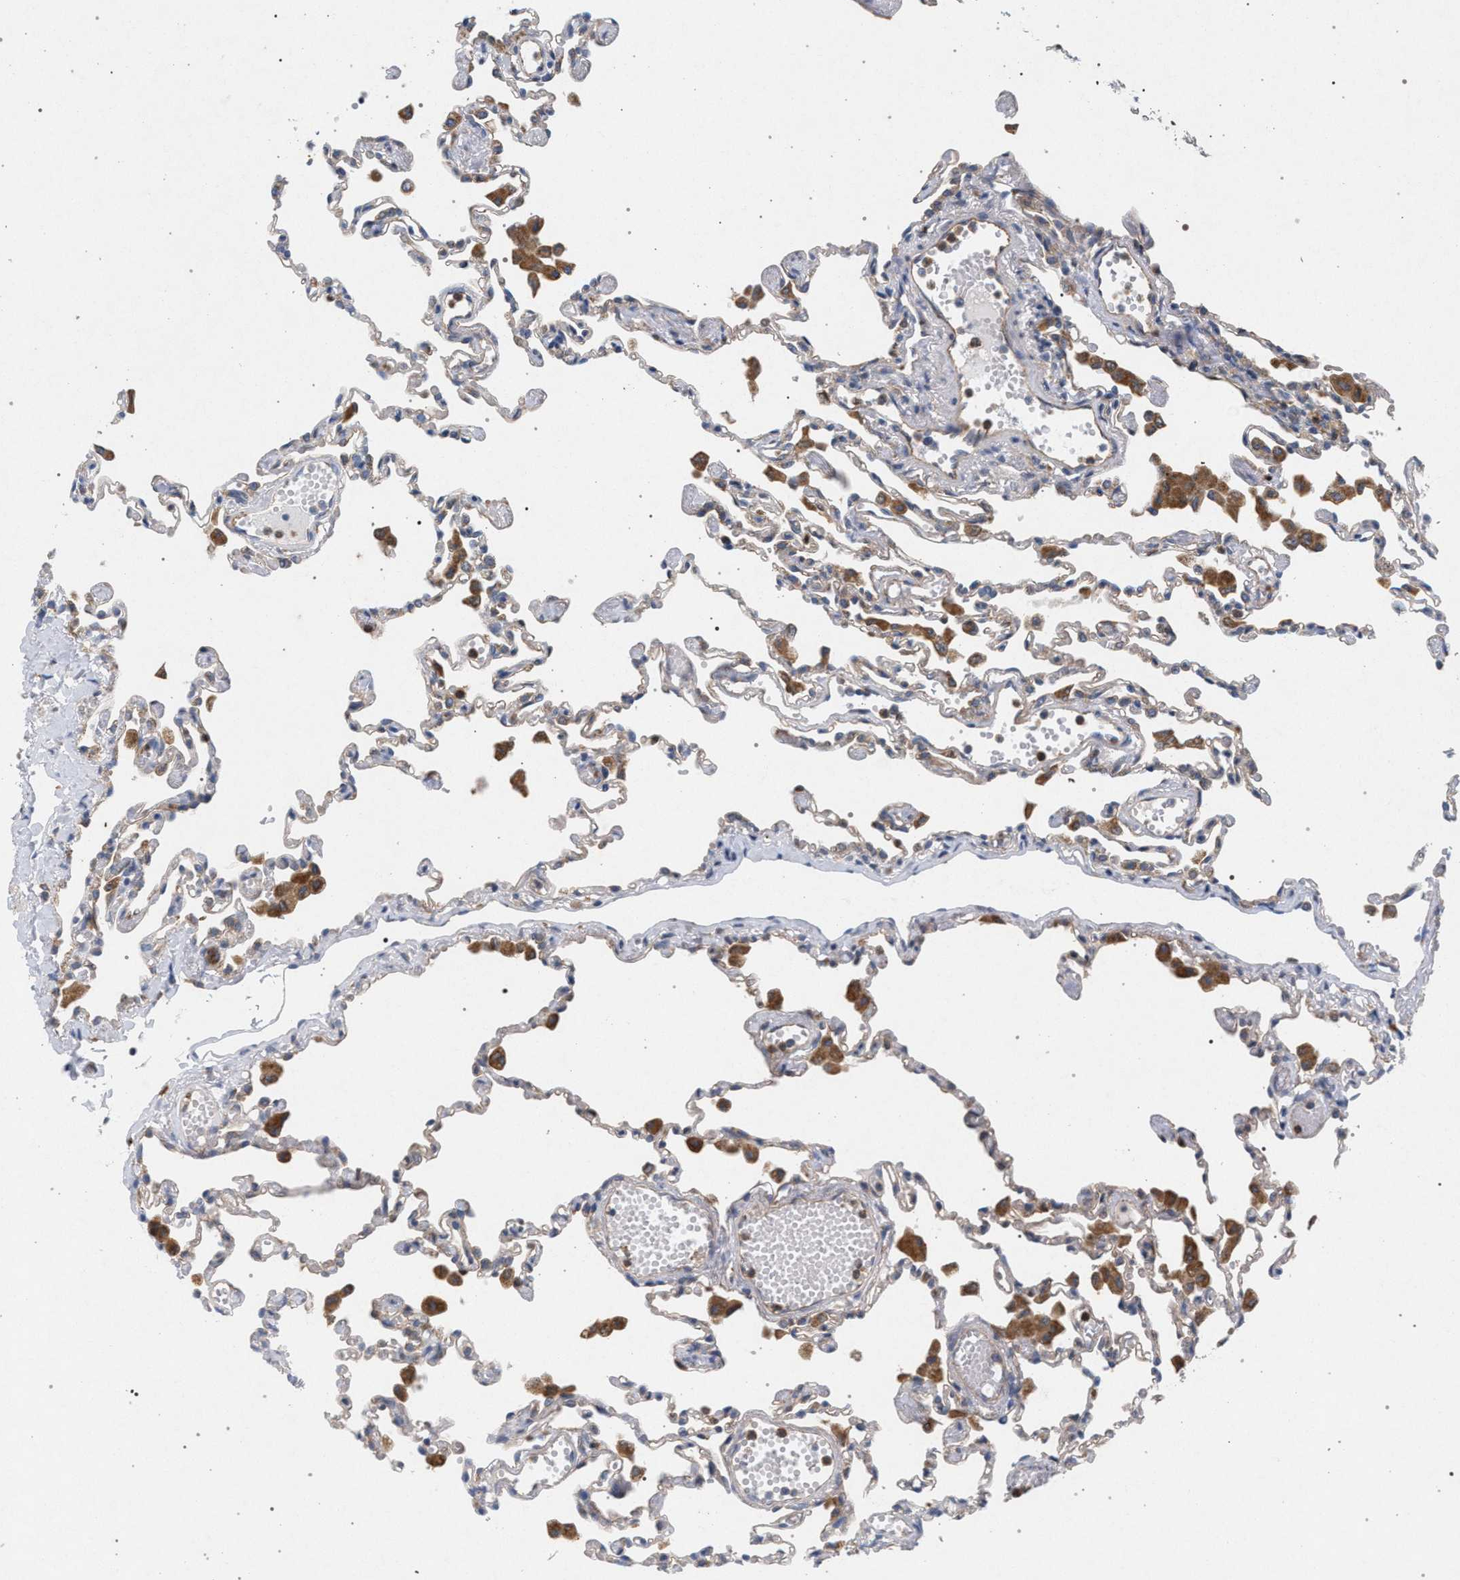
{"staining": {"intensity": "weak", "quantity": "25%-75%", "location": "cytoplasmic/membranous"}, "tissue": "lung", "cell_type": "Alveolar cells", "image_type": "normal", "snomed": [{"axis": "morphology", "description": "Normal tissue, NOS"}, {"axis": "topography", "description": "Bronchus"}, {"axis": "topography", "description": "Lung"}], "caption": "Alveolar cells exhibit weak cytoplasmic/membranous staining in about 25%-75% of cells in unremarkable lung.", "gene": "MAMDC2", "patient": {"sex": "female", "age": 49}}